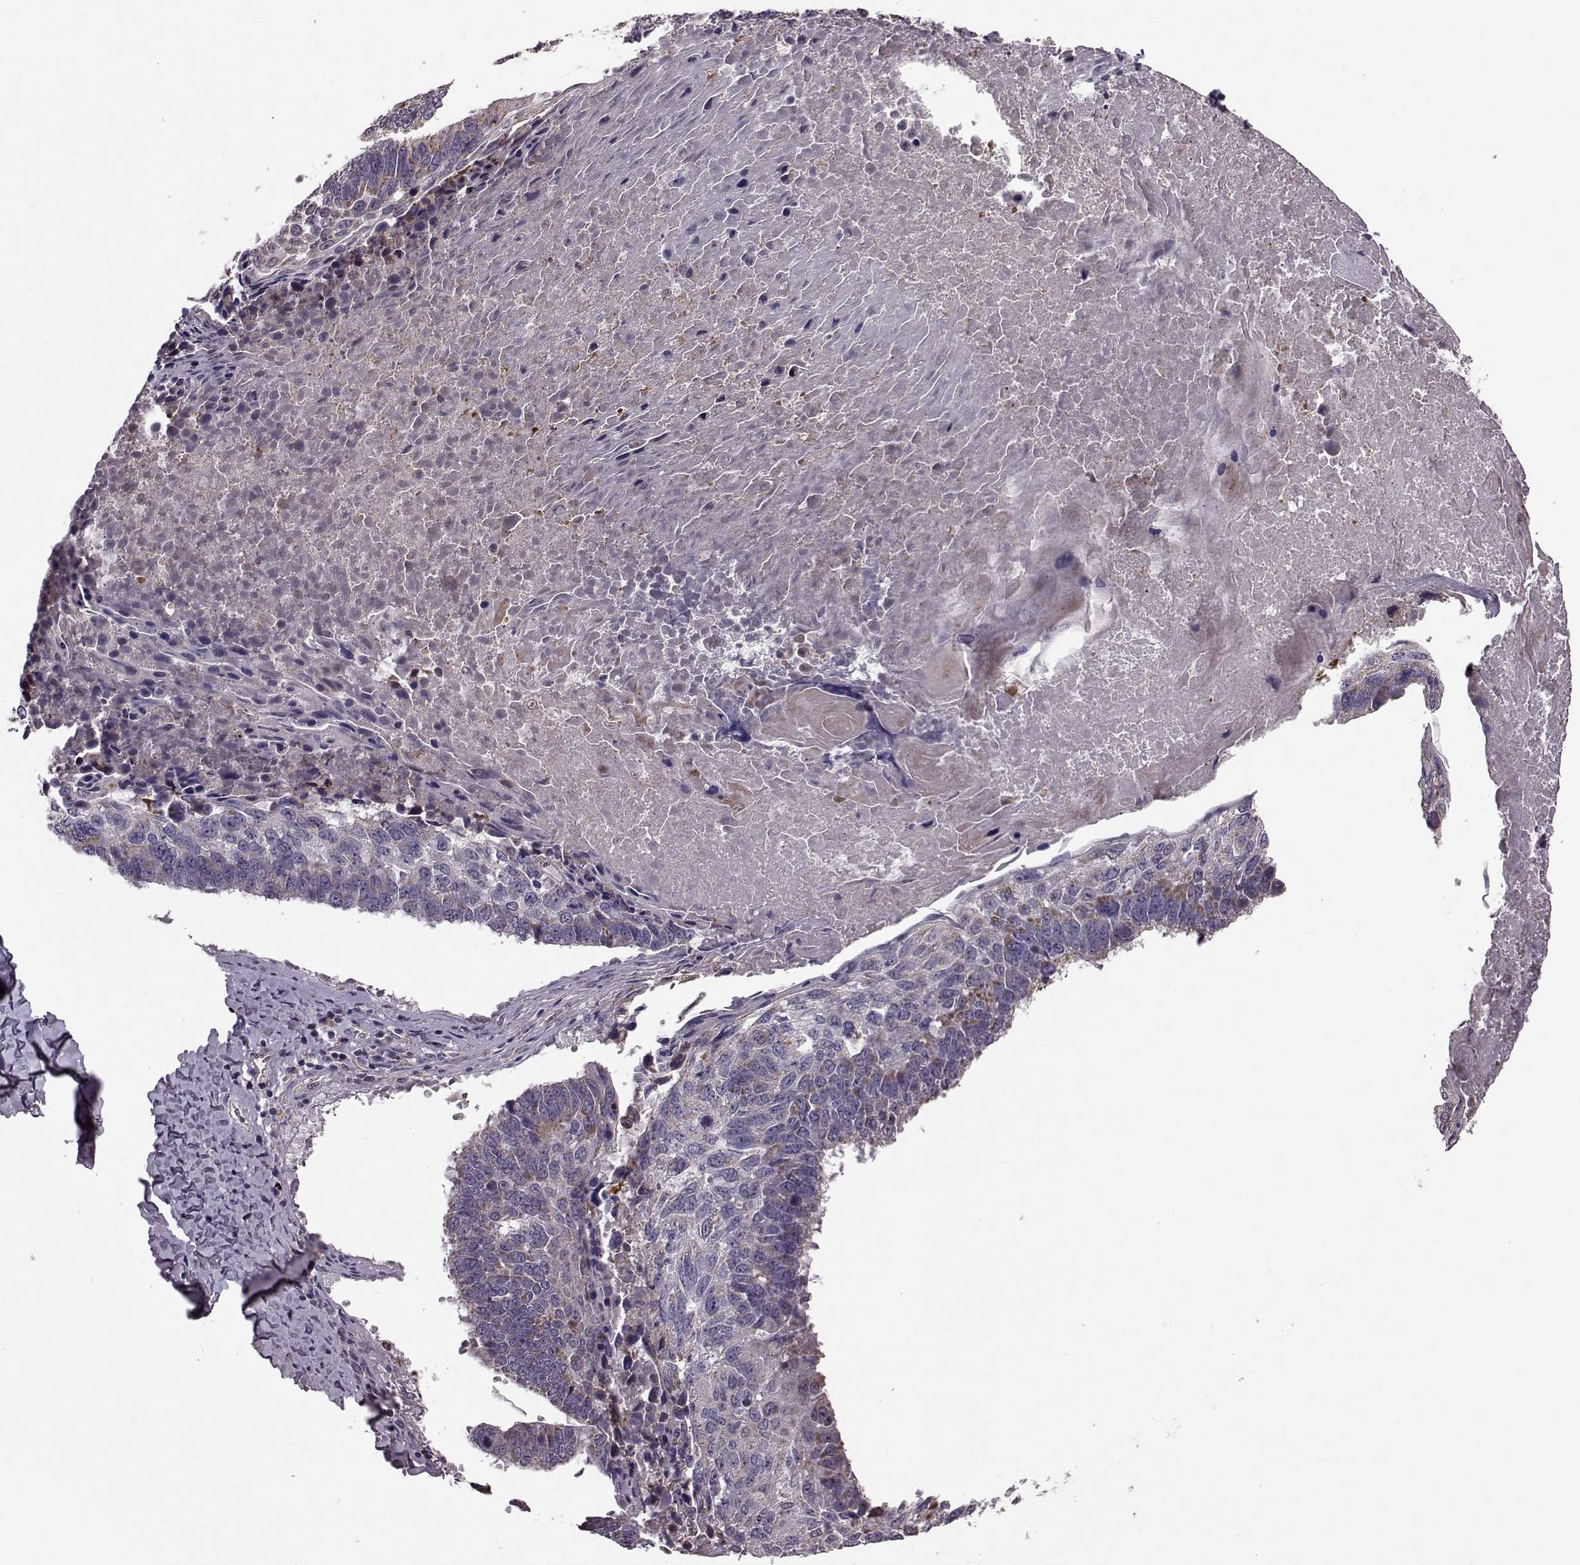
{"staining": {"intensity": "moderate", "quantity": "25%-75%", "location": "cytoplasmic/membranous"}, "tissue": "lung cancer", "cell_type": "Tumor cells", "image_type": "cancer", "snomed": [{"axis": "morphology", "description": "Squamous cell carcinoma, NOS"}, {"axis": "topography", "description": "Lung"}], "caption": "Tumor cells exhibit medium levels of moderate cytoplasmic/membranous staining in approximately 25%-75% of cells in squamous cell carcinoma (lung).", "gene": "PUDP", "patient": {"sex": "male", "age": 73}}